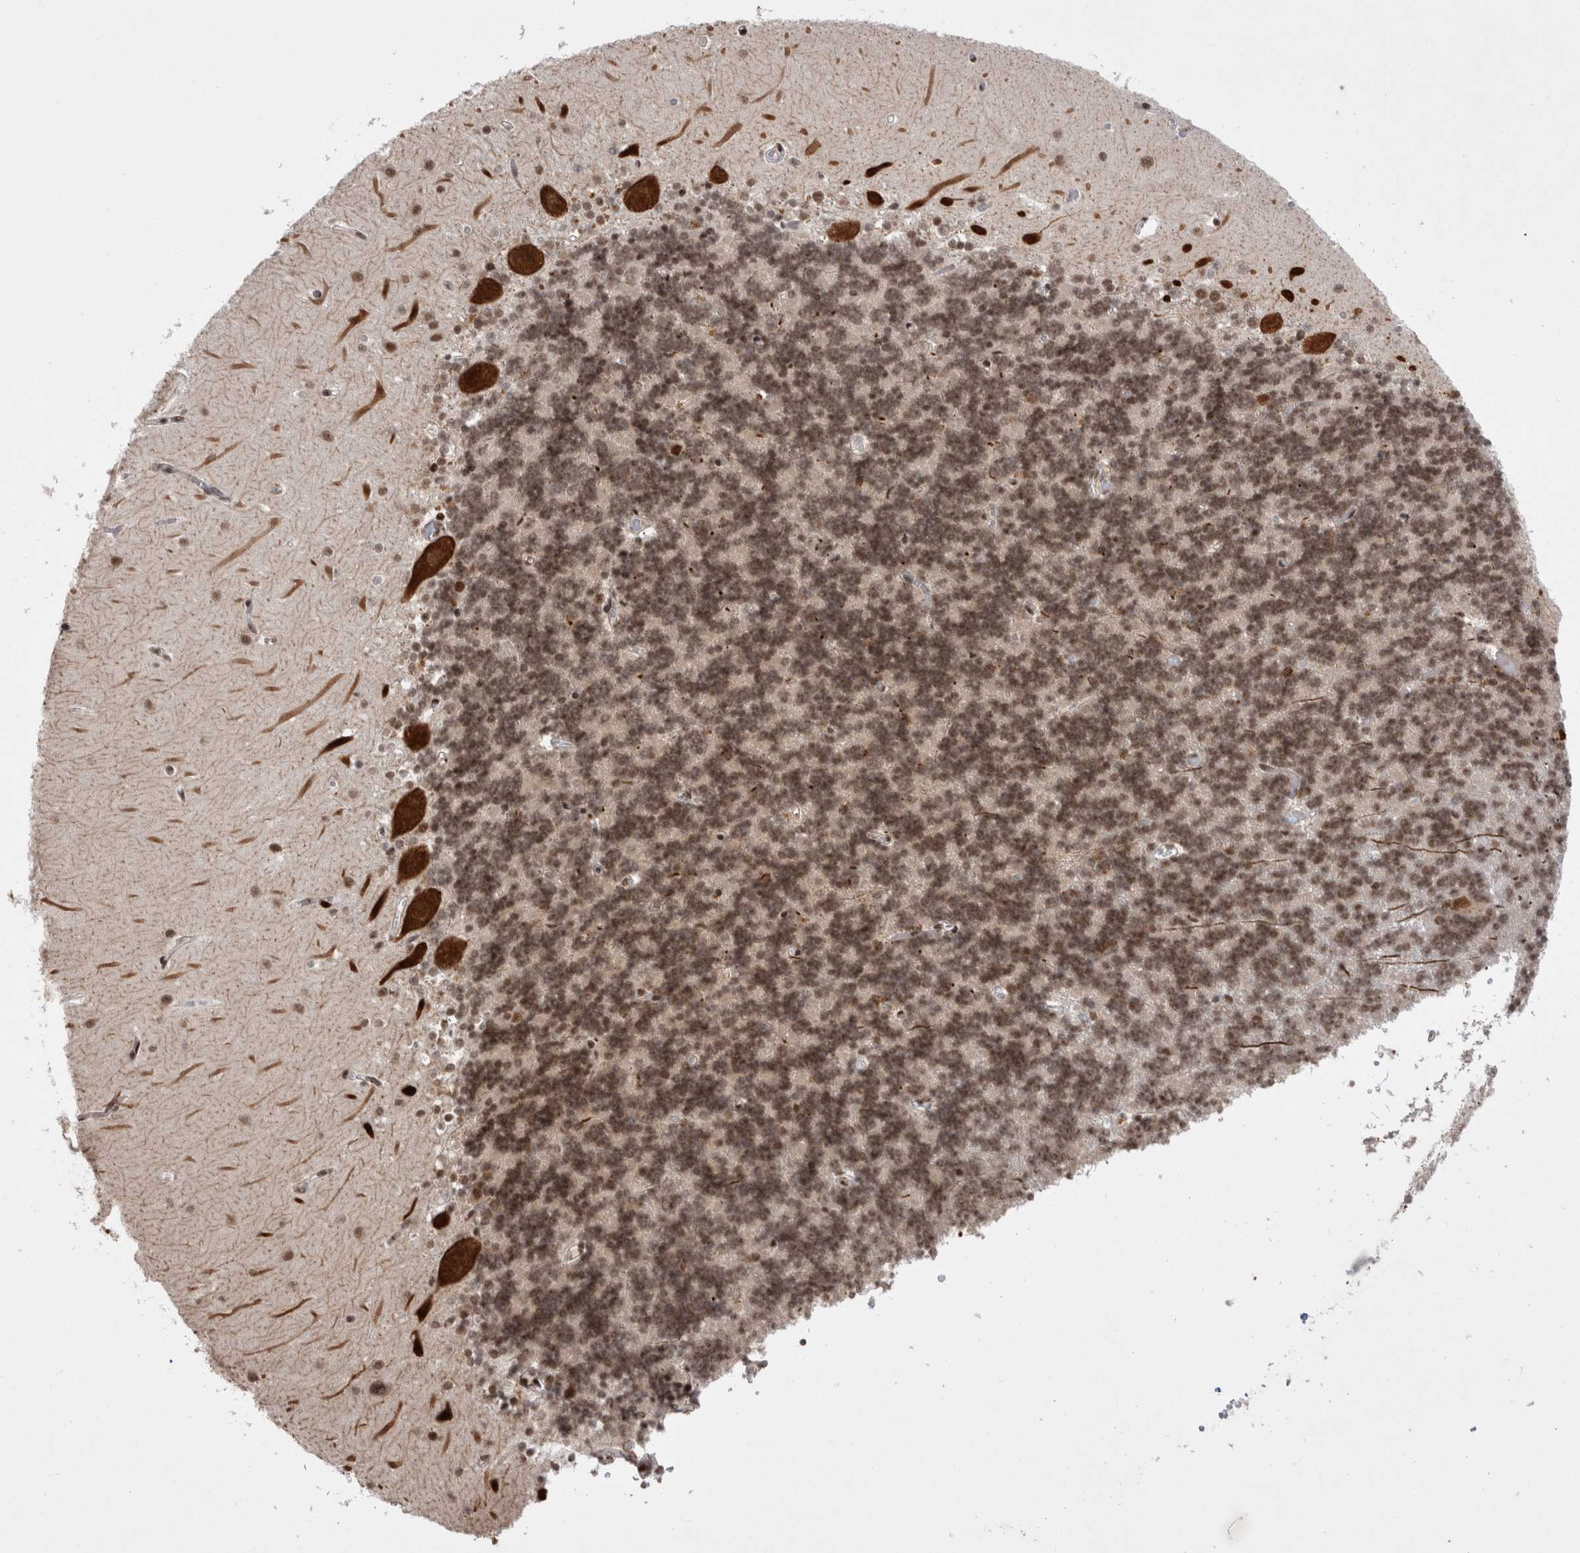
{"staining": {"intensity": "moderate", "quantity": ">75%", "location": "nuclear"}, "tissue": "cerebellum", "cell_type": "Cells in granular layer", "image_type": "normal", "snomed": [{"axis": "morphology", "description": "Normal tissue, NOS"}, {"axis": "topography", "description": "Cerebellum"}], "caption": "IHC of normal cerebellum displays medium levels of moderate nuclear staining in approximately >75% of cells in granular layer. The protein is stained brown, and the nuclei are stained in blue (DAB IHC with brightfield microscopy, high magnification).", "gene": "EYA2", "patient": {"sex": "male", "age": 37}}